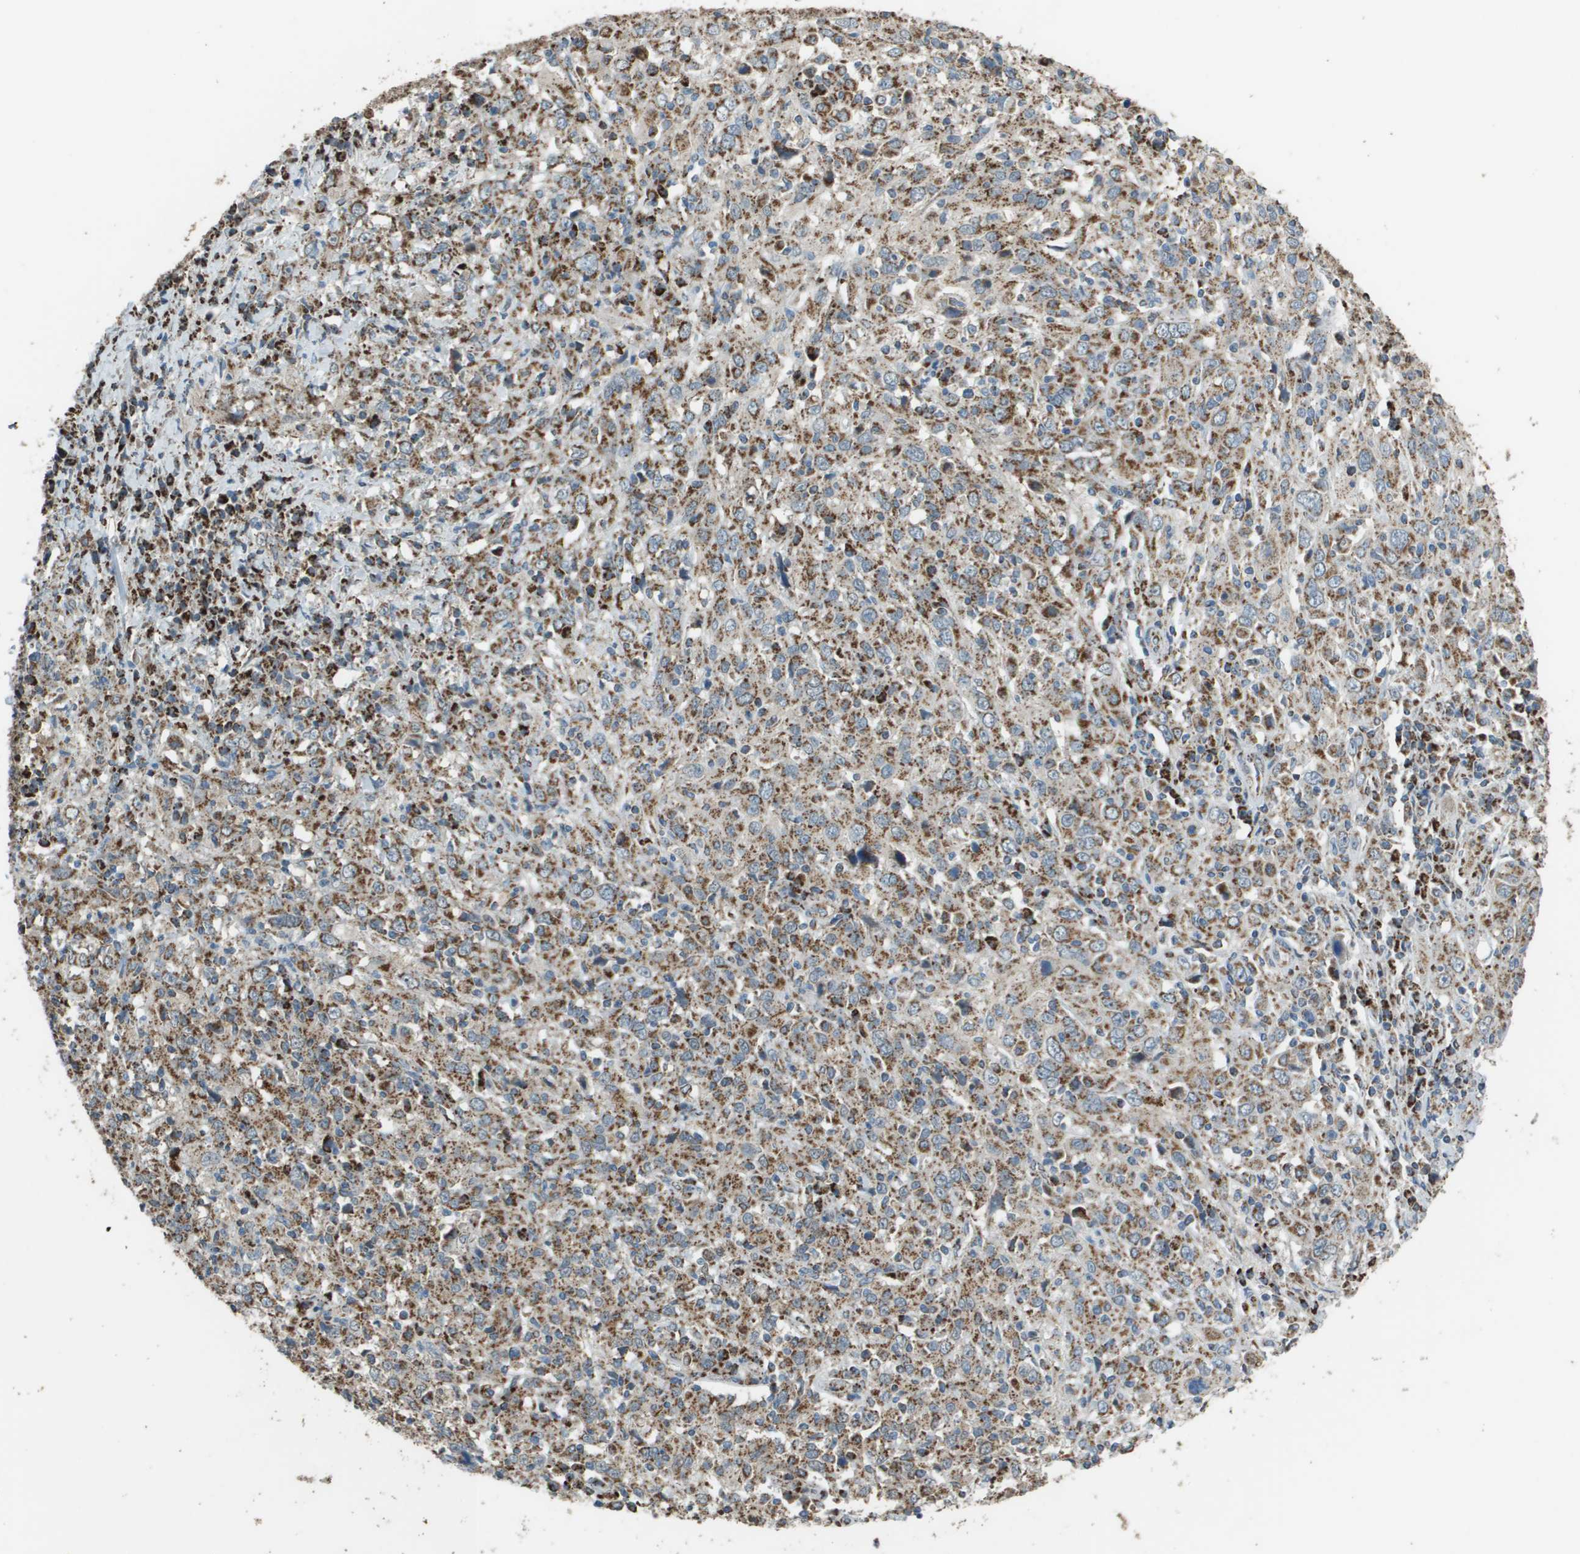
{"staining": {"intensity": "moderate", "quantity": ">75%", "location": "cytoplasmic/membranous"}, "tissue": "cervical cancer", "cell_type": "Tumor cells", "image_type": "cancer", "snomed": [{"axis": "morphology", "description": "Squamous cell carcinoma, NOS"}, {"axis": "topography", "description": "Cervix"}], "caption": "The micrograph exhibits staining of cervical cancer (squamous cell carcinoma), revealing moderate cytoplasmic/membranous protein expression (brown color) within tumor cells. The protein of interest is stained brown, and the nuclei are stained in blue (DAB (3,3'-diaminobenzidine) IHC with brightfield microscopy, high magnification).", "gene": "FH", "patient": {"sex": "female", "age": 46}}